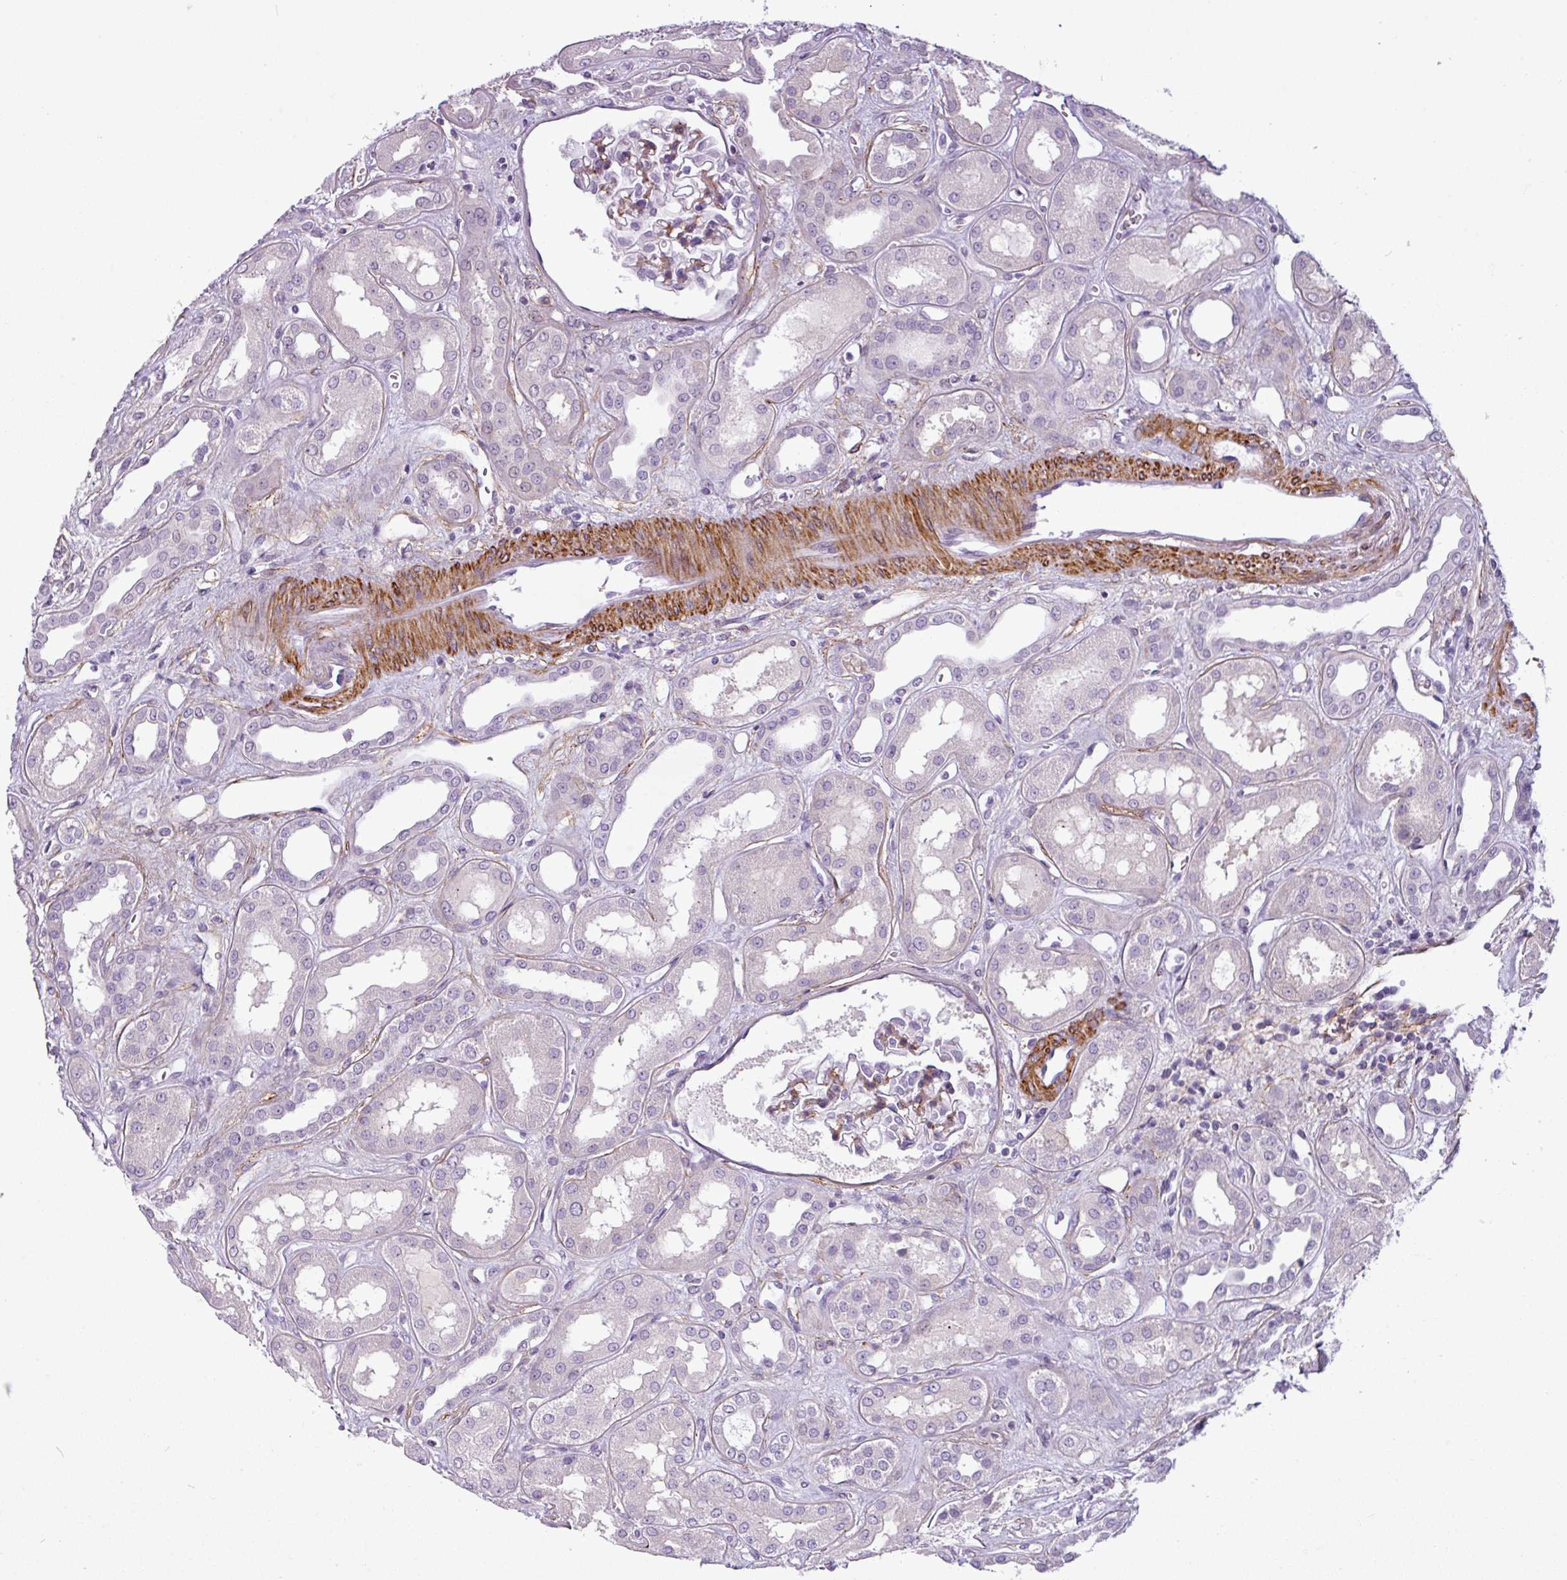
{"staining": {"intensity": "moderate", "quantity": "25%-75%", "location": "cytoplasmic/membranous"}, "tissue": "kidney", "cell_type": "Cells in glomeruli", "image_type": "normal", "snomed": [{"axis": "morphology", "description": "Normal tissue, NOS"}, {"axis": "topography", "description": "Kidney"}], "caption": "Immunohistochemistry (IHC) staining of normal kidney, which displays medium levels of moderate cytoplasmic/membranous staining in approximately 25%-75% of cells in glomeruli indicating moderate cytoplasmic/membranous protein positivity. The staining was performed using DAB (3,3'-diaminobenzidine) (brown) for protein detection and nuclei were counterstained in hematoxylin (blue).", "gene": "ATP10A", "patient": {"sex": "male", "age": 59}}